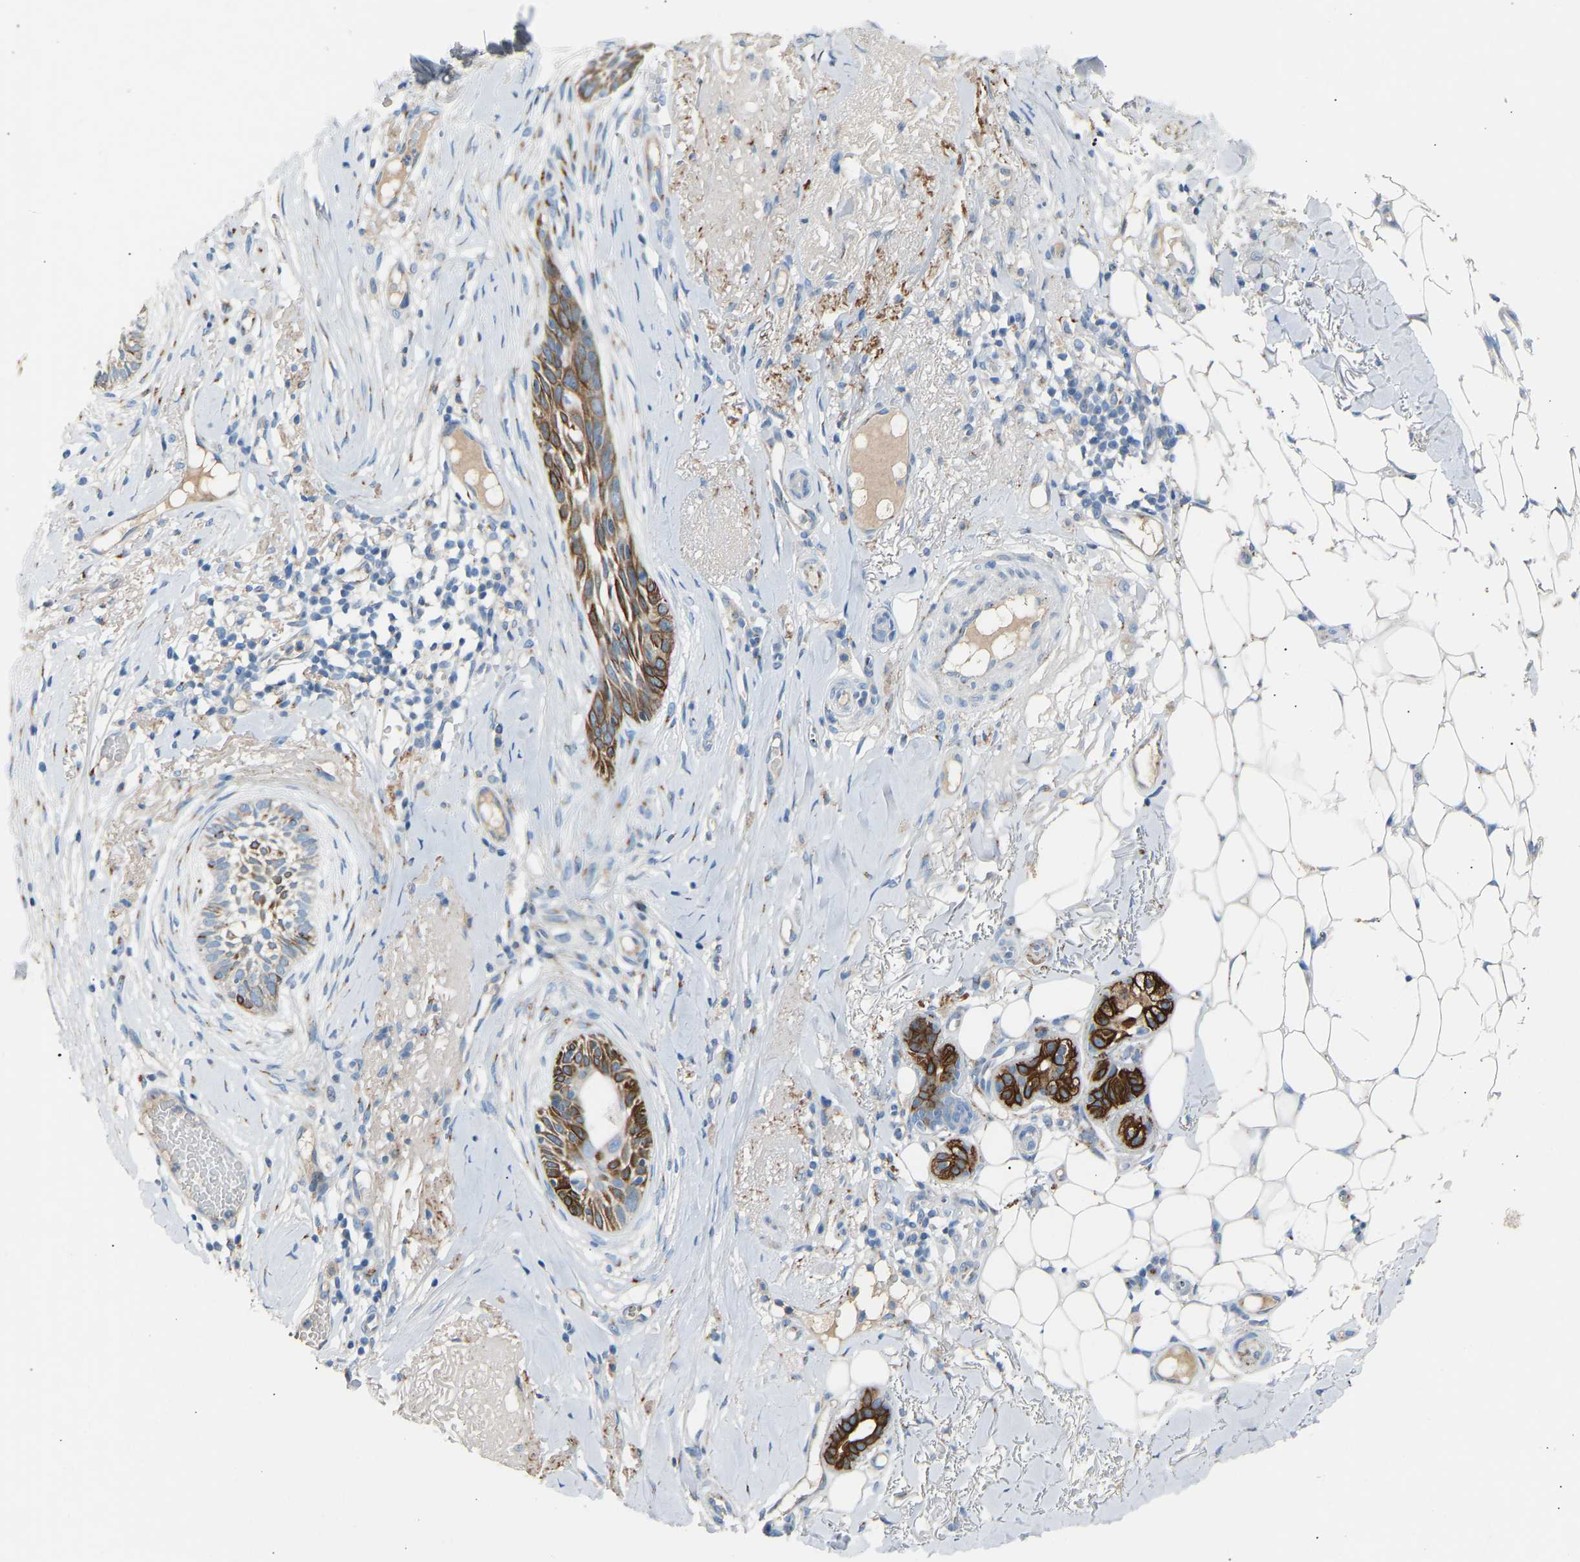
{"staining": {"intensity": "moderate", "quantity": "25%-75%", "location": "cytoplasmic/membranous"}, "tissue": "skin cancer", "cell_type": "Tumor cells", "image_type": "cancer", "snomed": [{"axis": "morphology", "description": "Basal cell carcinoma"}, {"axis": "topography", "description": "Skin"}], "caption": "Skin basal cell carcinoma stained with a protein marker demonstrates moderate staining in tumor cells.", "gene": "CYREN", "patient": {"sex": "female", "age": 88}}